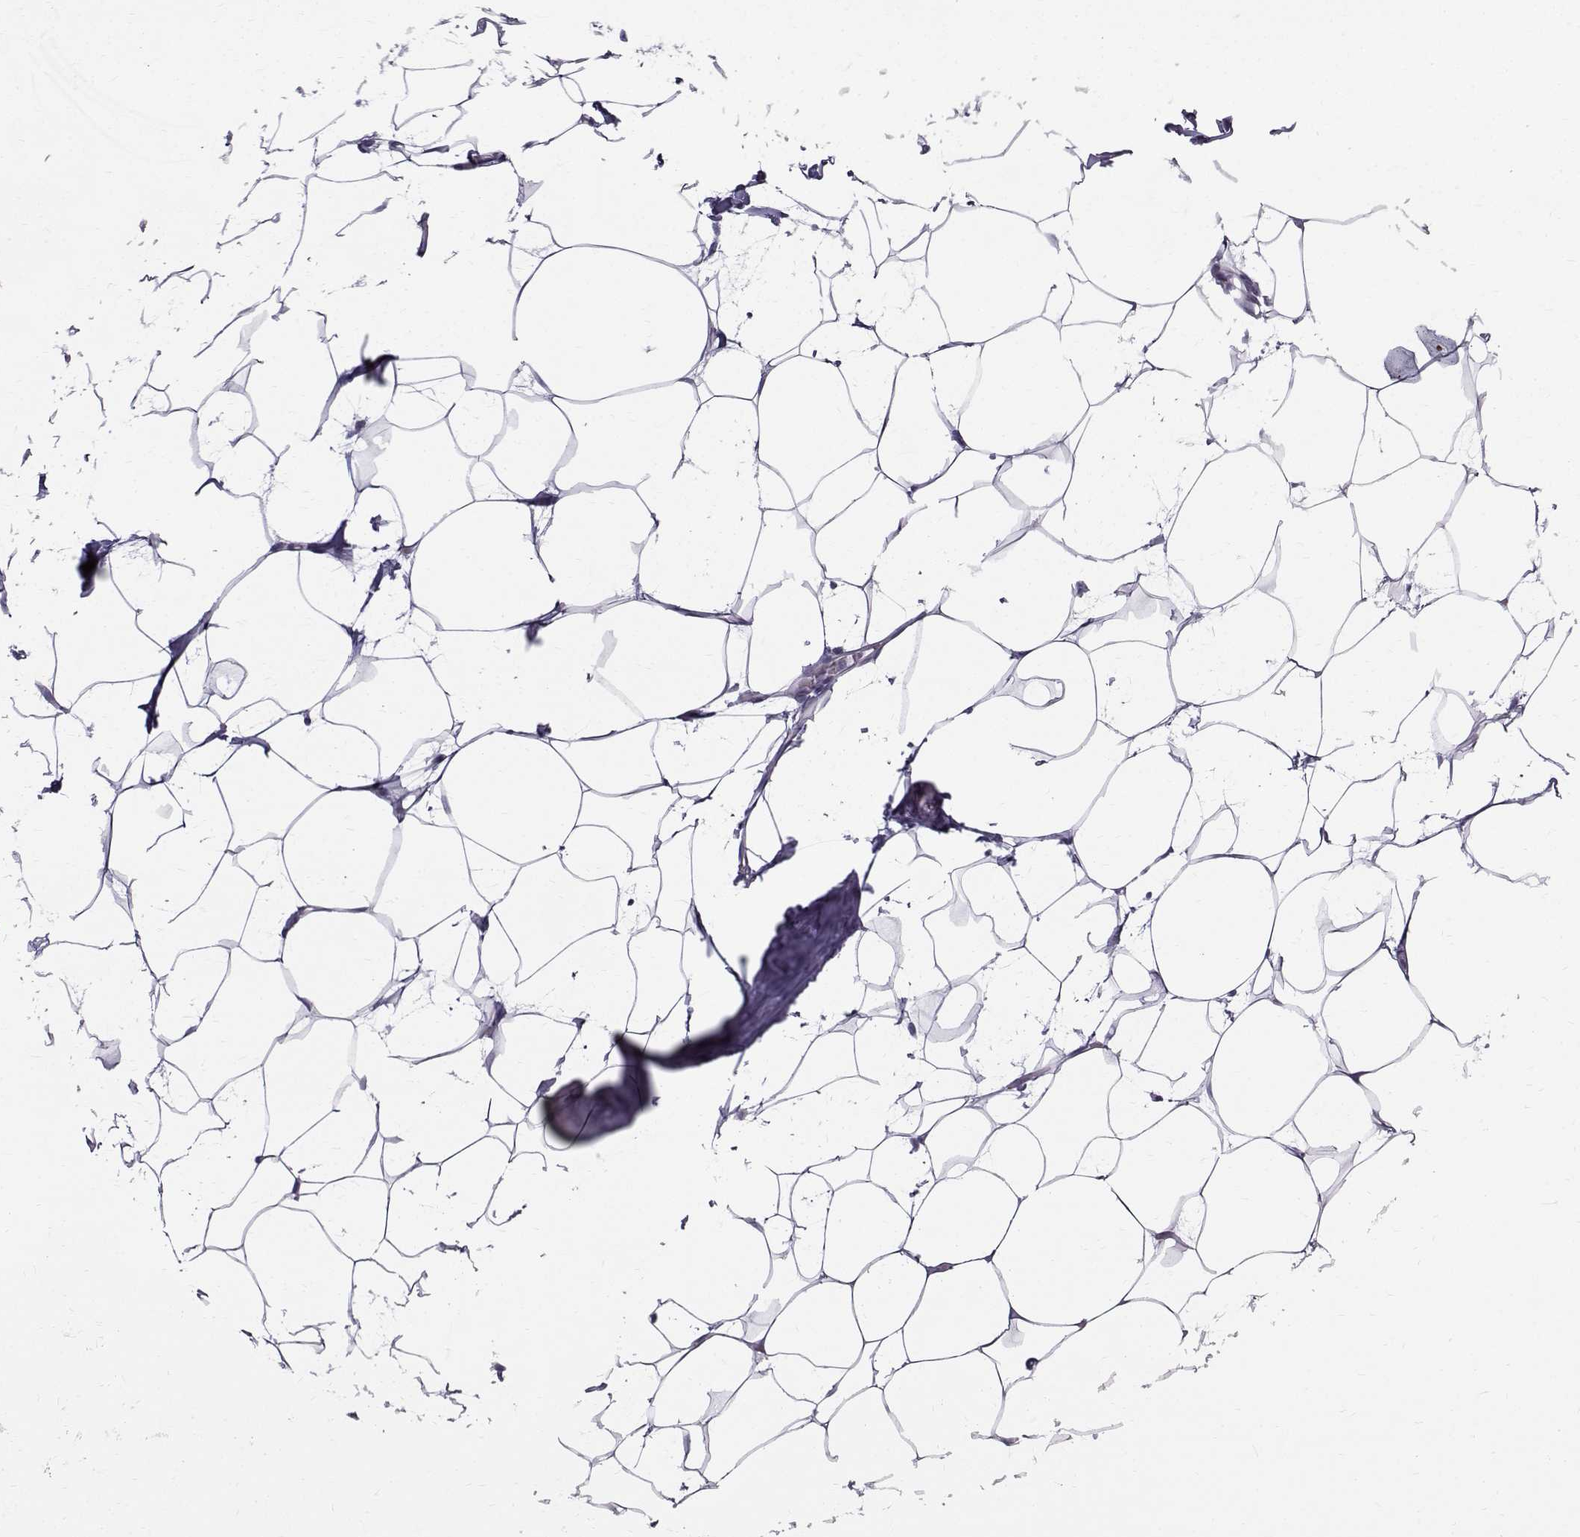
{"staining": {"intensity": "negative", "quantity": "none", "location": "none"}, "tissue": "breast", "cell_type": "Adipocytes", "image_type": "normal", "snomed": [{"axis": "morphology", "description": "Normal tissue, NOS"}, {"axis": "topography", "description": "Breast"}], "caption": "Immunohistochemistry of unremarkable breast shows no expression in adipocytes. Brightfield microscopy of immunohistochemistry stained with DAB (brown) and hematoxylin (blue), captured at high magnification.", "gene": "ROPN1B", "patient": {"sex": "female", "age": 32}}